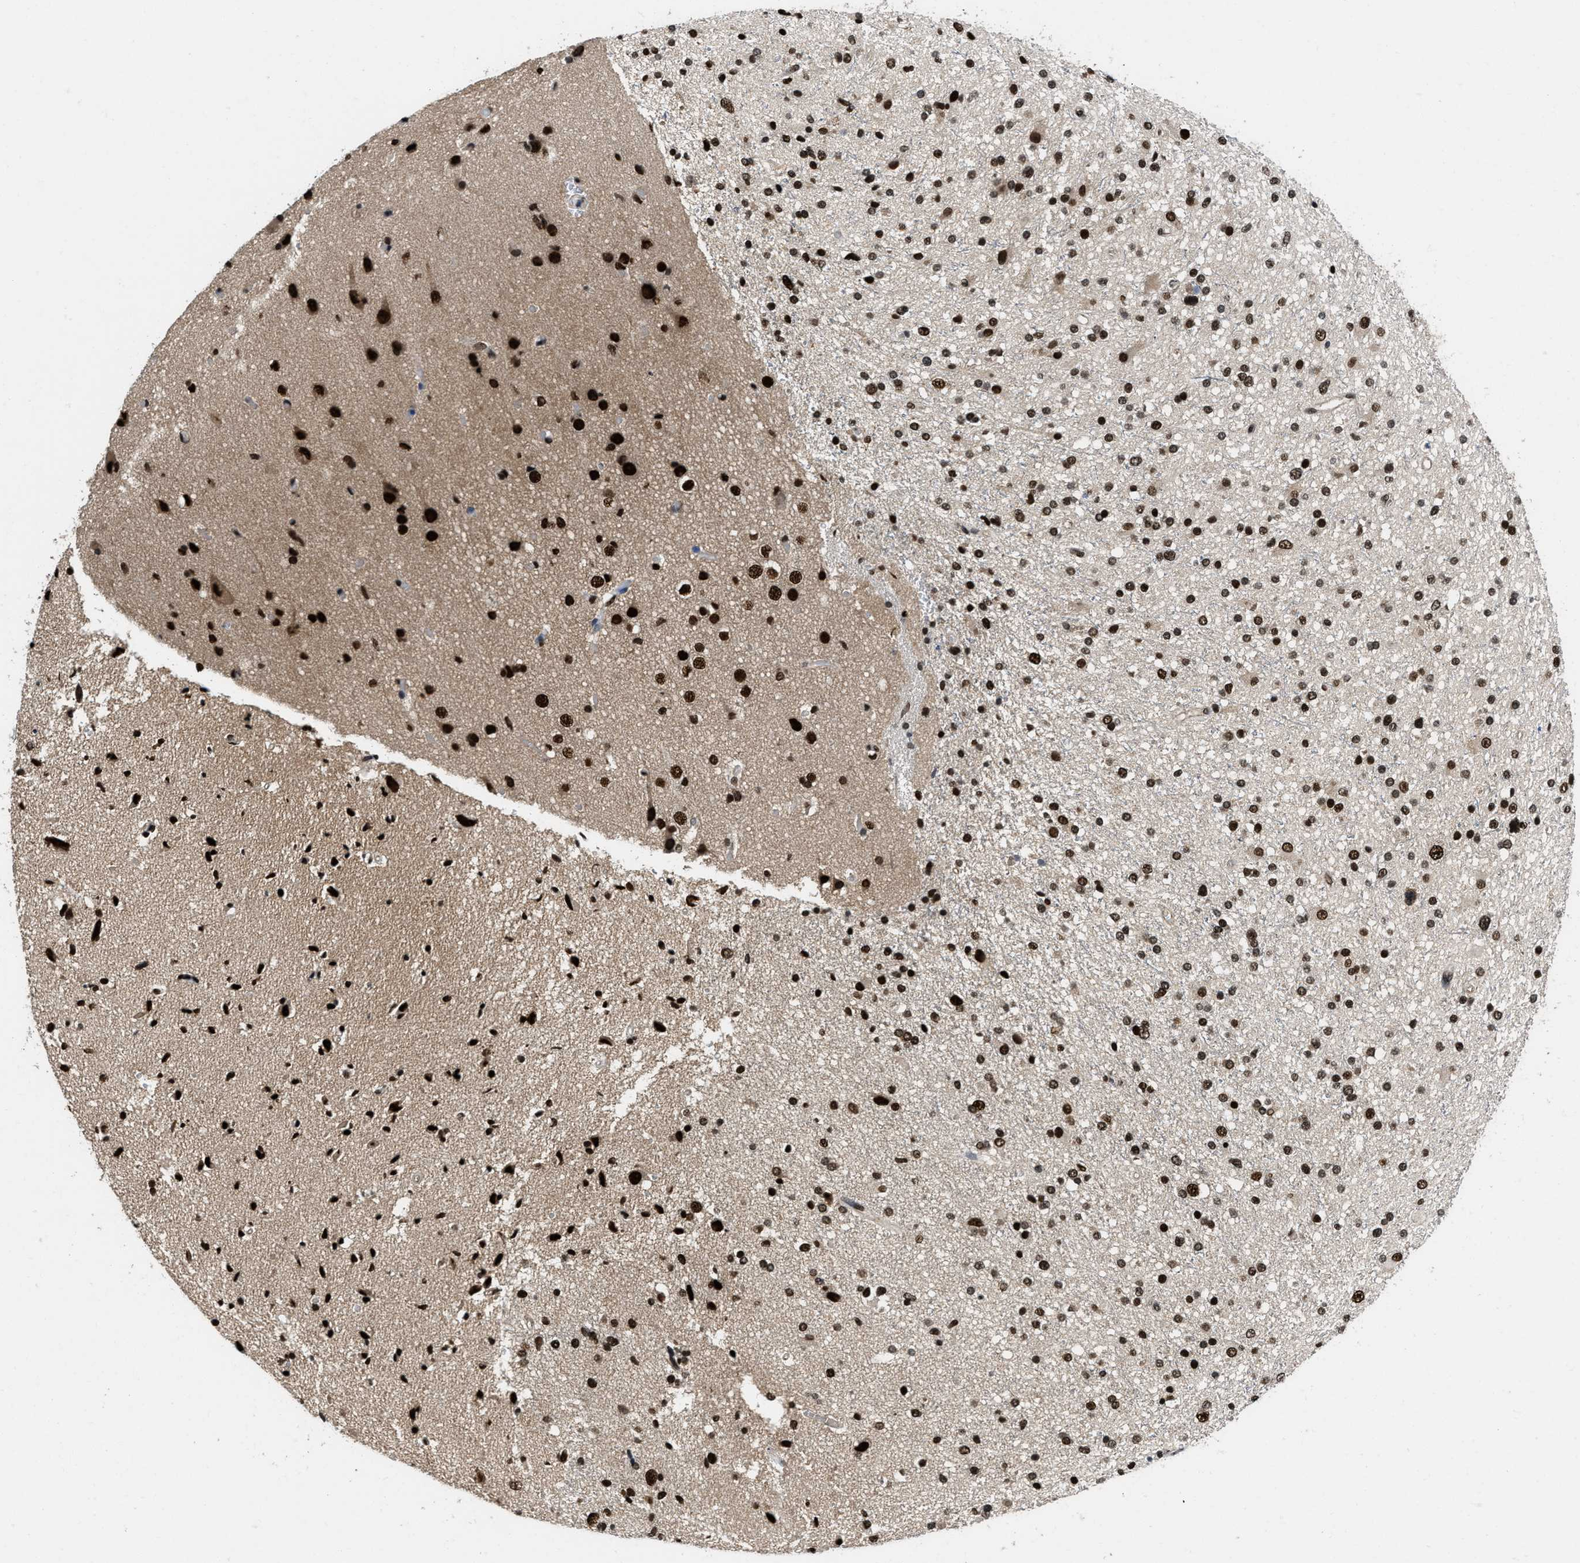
{"staining": {"intensity": "strong", "quantity": ">75%", "location": "nuclear"}, "tissue": "glioma", "cell_type": "Tumor cells", "image_type": "cancer", "snomed": [{"axis": "morphology", "description": "Glioma, malignant, High grade"}, {"axis": "topography", "description": "Brain"}], "caption": "Immunohistochemistry histopathology image of neoplastic tissue: human glioma stained using immunohistochemistry shows high levels of strong protein expression localized specifically in the nuclear of tumor cells, appearing as a nuclear brown color.", "gene": "SAFB", "patient": {"sex": "male", "age": 33}}